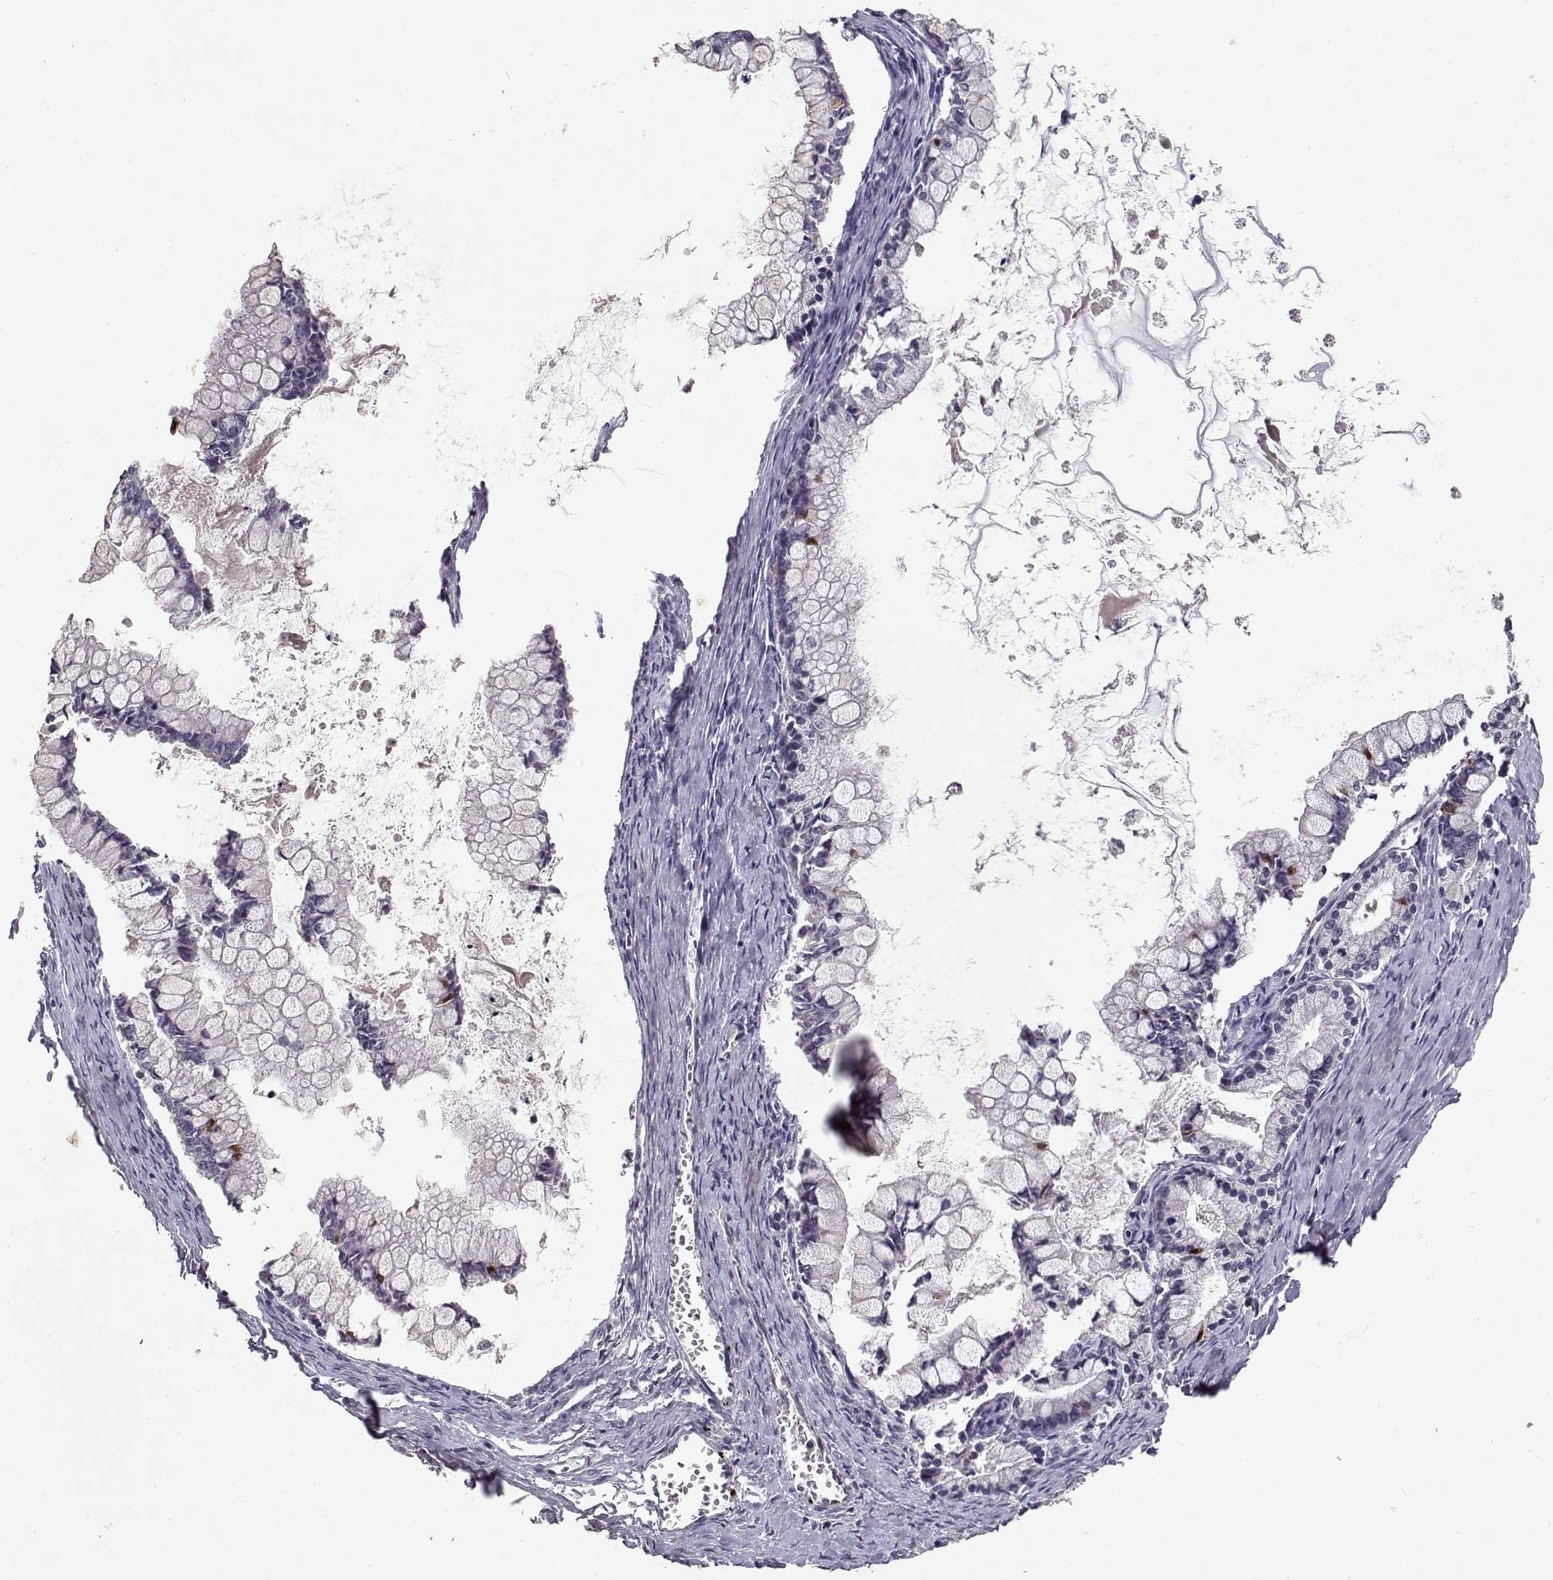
{"staining": {"intensity": "negative", "quantity": "none", "location": "none"}, "tissue": "ovarian cancer", "cell_type": "Tumor cells", "image_type": "cancer", "snomed": [{"axis": "morphology", "description": "Cystadenocarcinoma, mucinous, NOS"}, {"axis": "topography", "description": "Ovary"}], "caption": "Ovarian cancer was stained to show a protein in brown. There is no significant expression in tumor cells.", "gene": "BMX", "patient": {"sex": "female", "age": 67}}